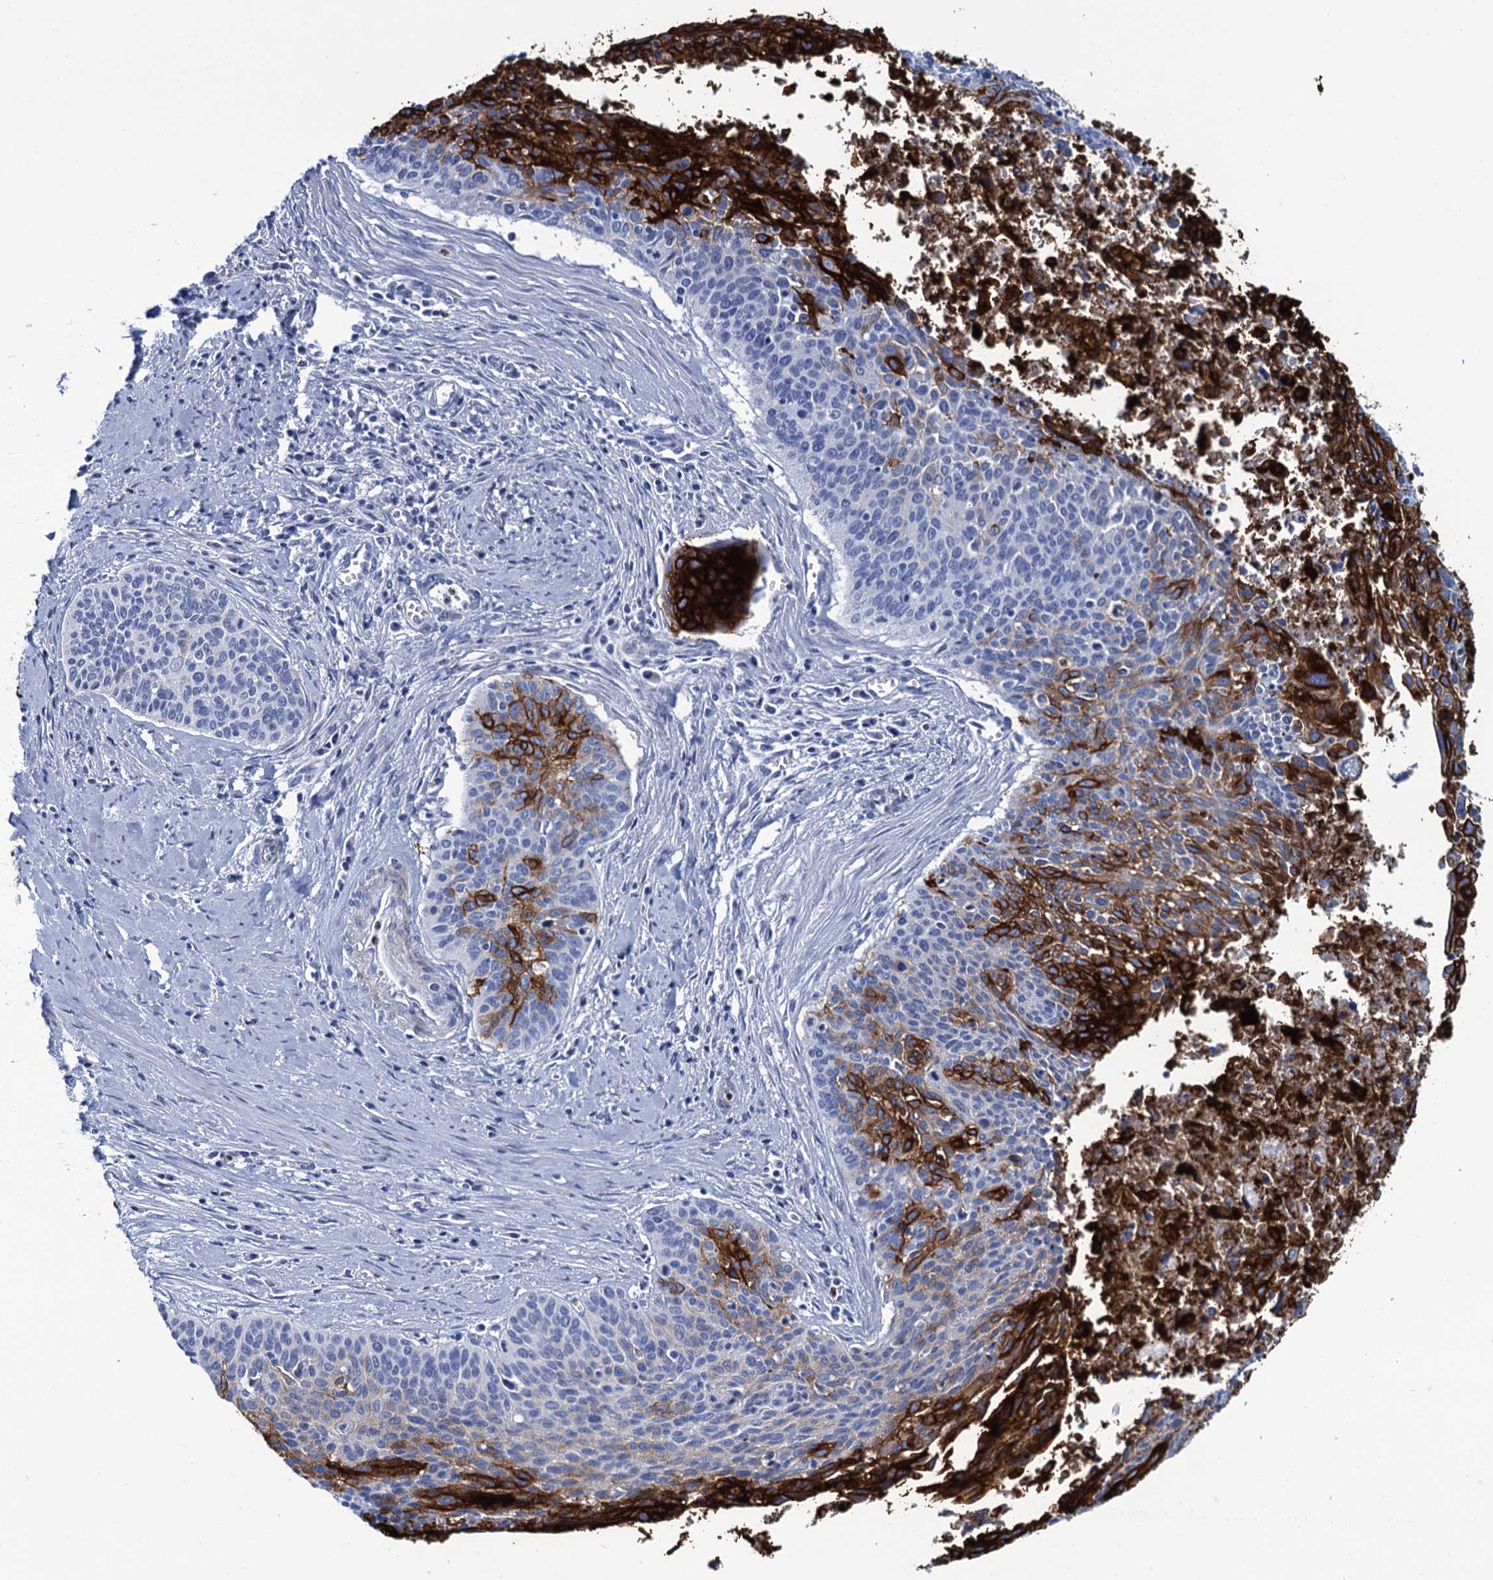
{"staining": {"intensity": "strong", "quantity": "<25%", "location": "cytoplasmic/membranous"}, "tissue": "cervical cancer", "cell_type": "Tumor cells", "image_type": "cancer", "snomed": [{"axis": "morphology", "description": "Squamous cell carcinoma, NOS"}, {"axis": "topography", "description": "Cervix"}], "caption": "Protein staining exhibits strong cytoplasmic/membranous expression in about <25% of tumor cells in squamous cell carcinoma (cervical). The staining is performed using DAB brown chromogen to label protein expression. The nuclei are counter-stained blue using hematoxylin.", "gene": "RHCG", "patient": {"sex": "female", "age": 55}}